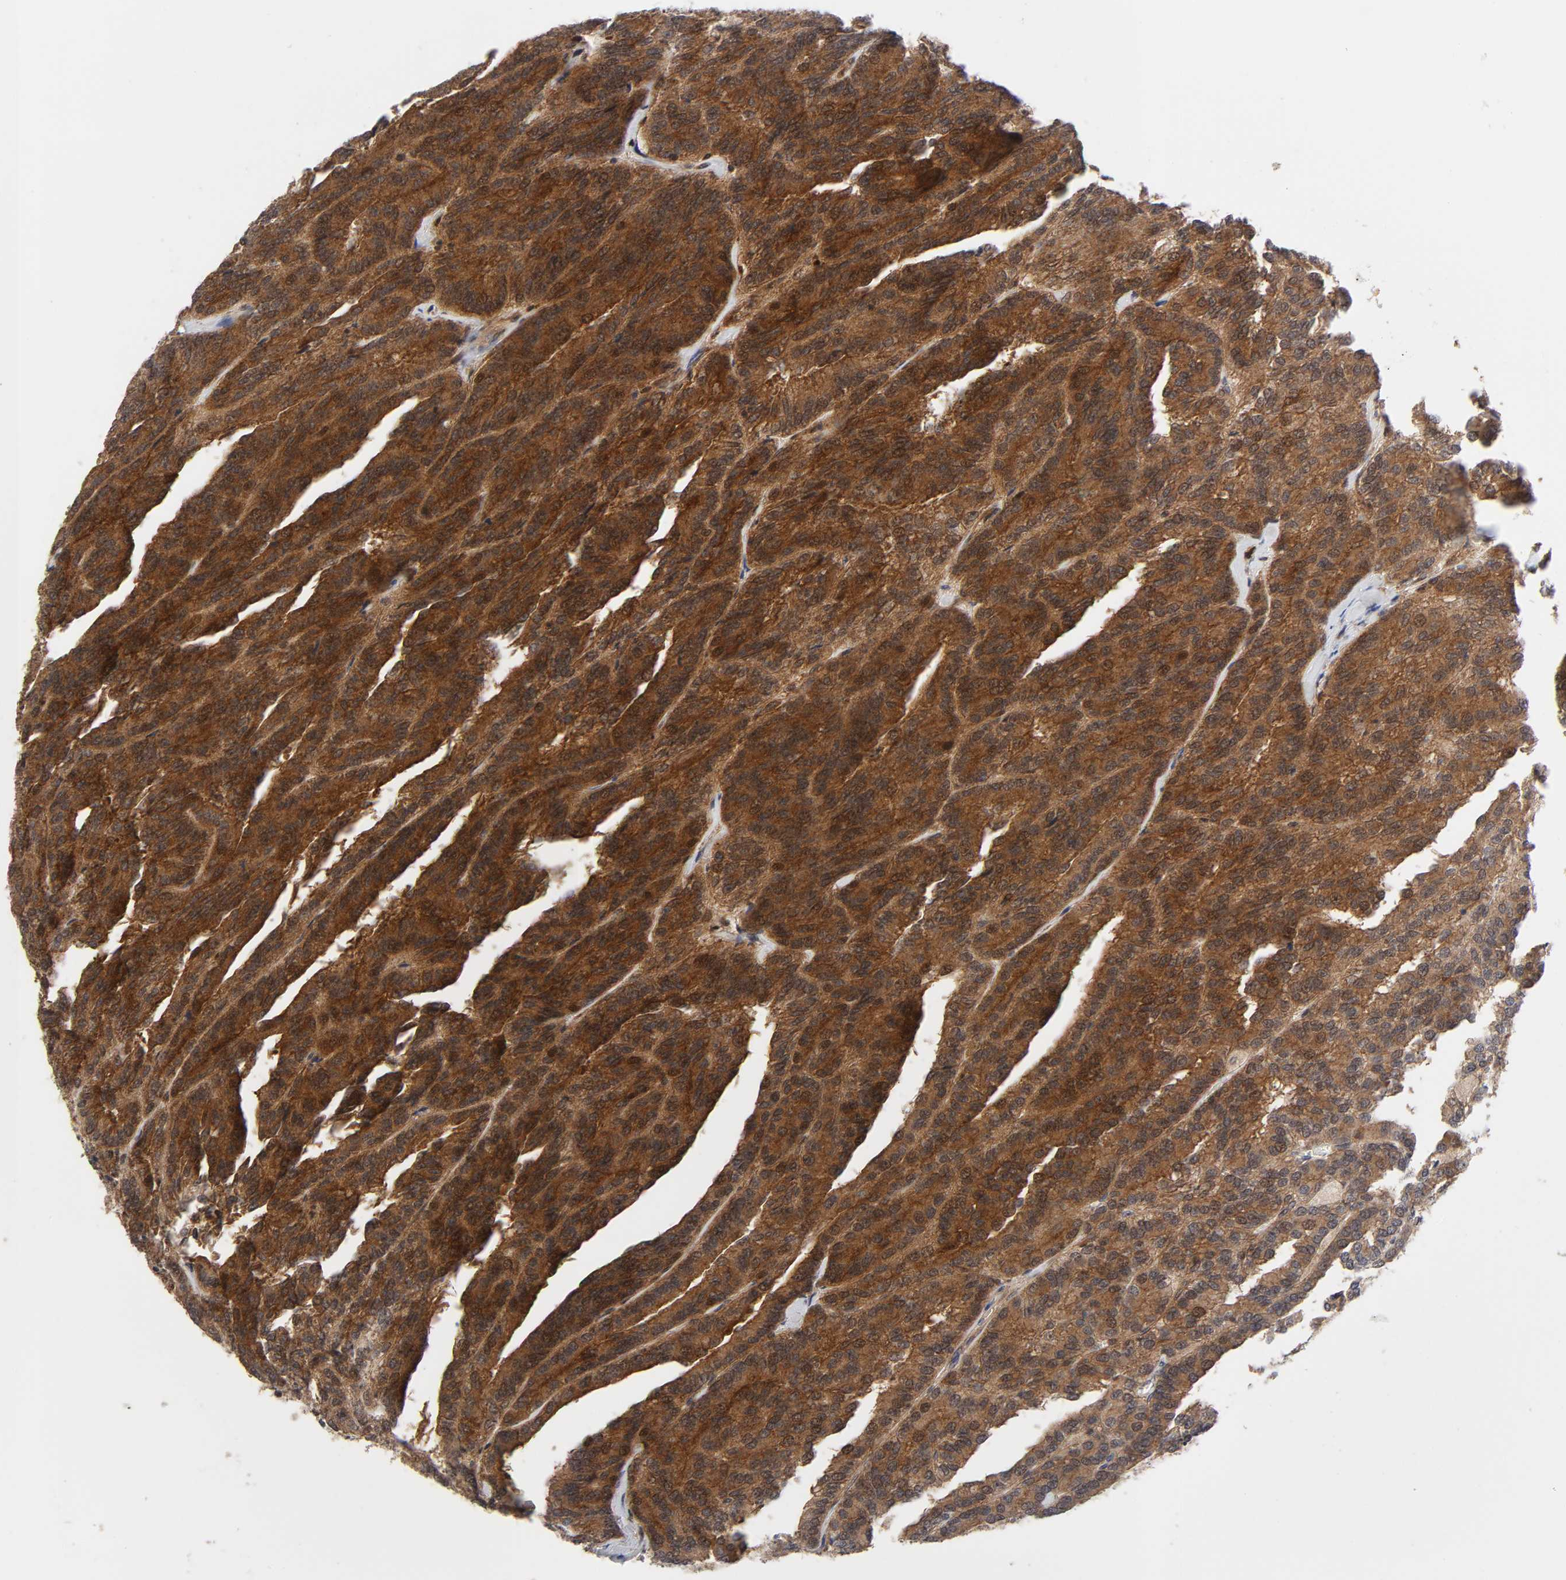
{"staining": {"intensity": "strong", "quantity": ">75%", "location": "cytoplasmic/membranous,nuclear"}, "tissue": "renal cancer", "cell_type": "Tumor cells", "image_type": "cancer", "snomed": [{"axis": "morphology", "description": "Adenocarcinoma, NOS"}, {"axis": "topography", "description": "Kidney"}], "caption": "Approximately >75% of tumor cells in human adenocarcinoma (renal) demonstrate strong cytoplasmic/membranous and nuclear protein staining as visualized by brown immunohistochemical staining.", "gene": "CASP9", "patient": {"sex": "male", "age": 46}}